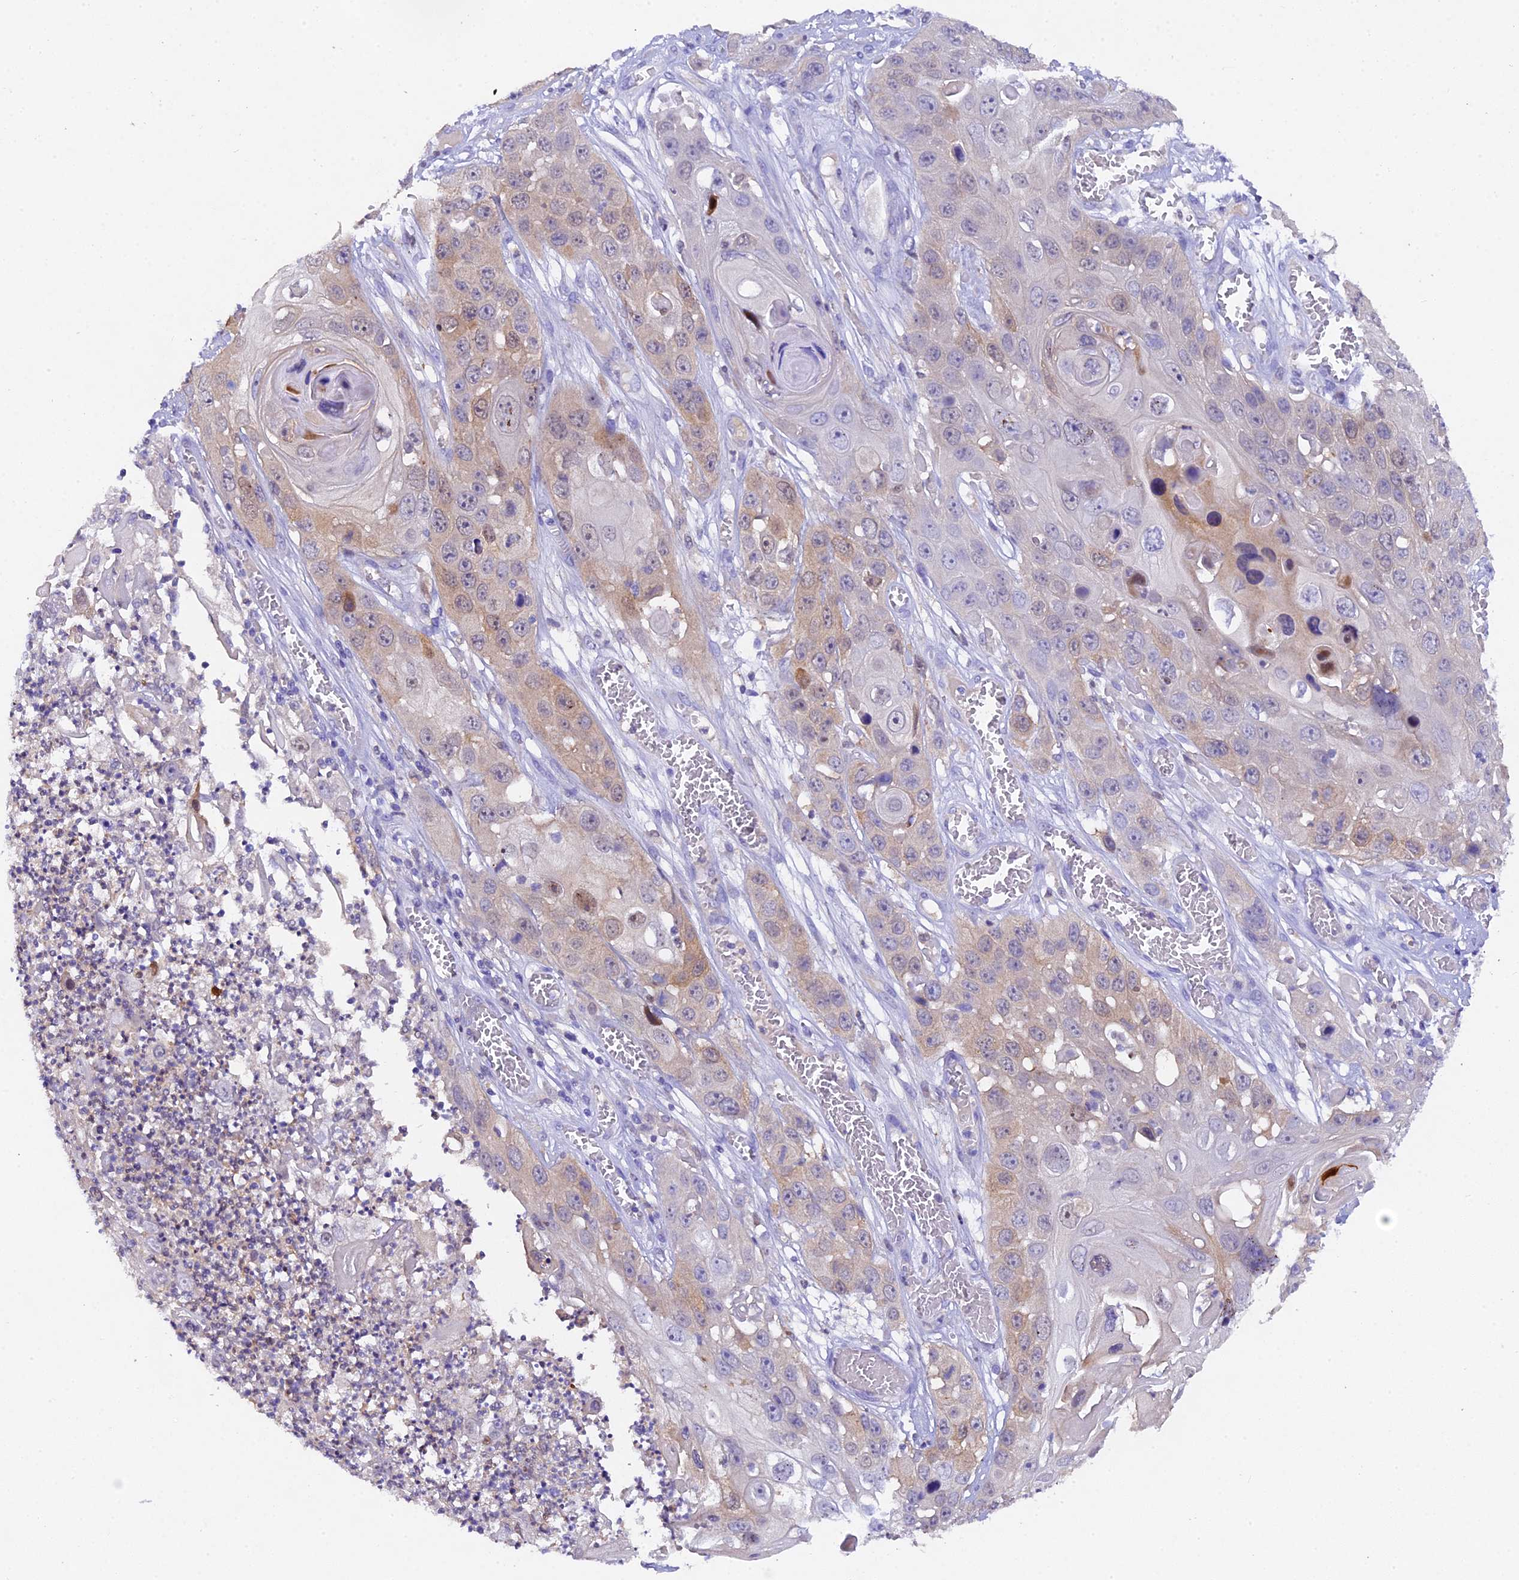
{"staining": {"intensity": "weak", "quantity": "<25%", "location": "cytoplasmic/membranous"}, "tissue": "skin cancer", "cell_type": "Tumor cells", "image_type": "cancer", "snomed": [{"axis": "morphology", "description": "Squamous cell carcinoma, NOS"}, {"axis": "topography", "description": "Skin"}], "caption": "Human skin cancer (squamous cell carcinoma) stained for a protein using immunohistochemistry displays no expression in tumor cells.", "gene": "TGDS", "patient": {"sex": "male", "age": 55}}